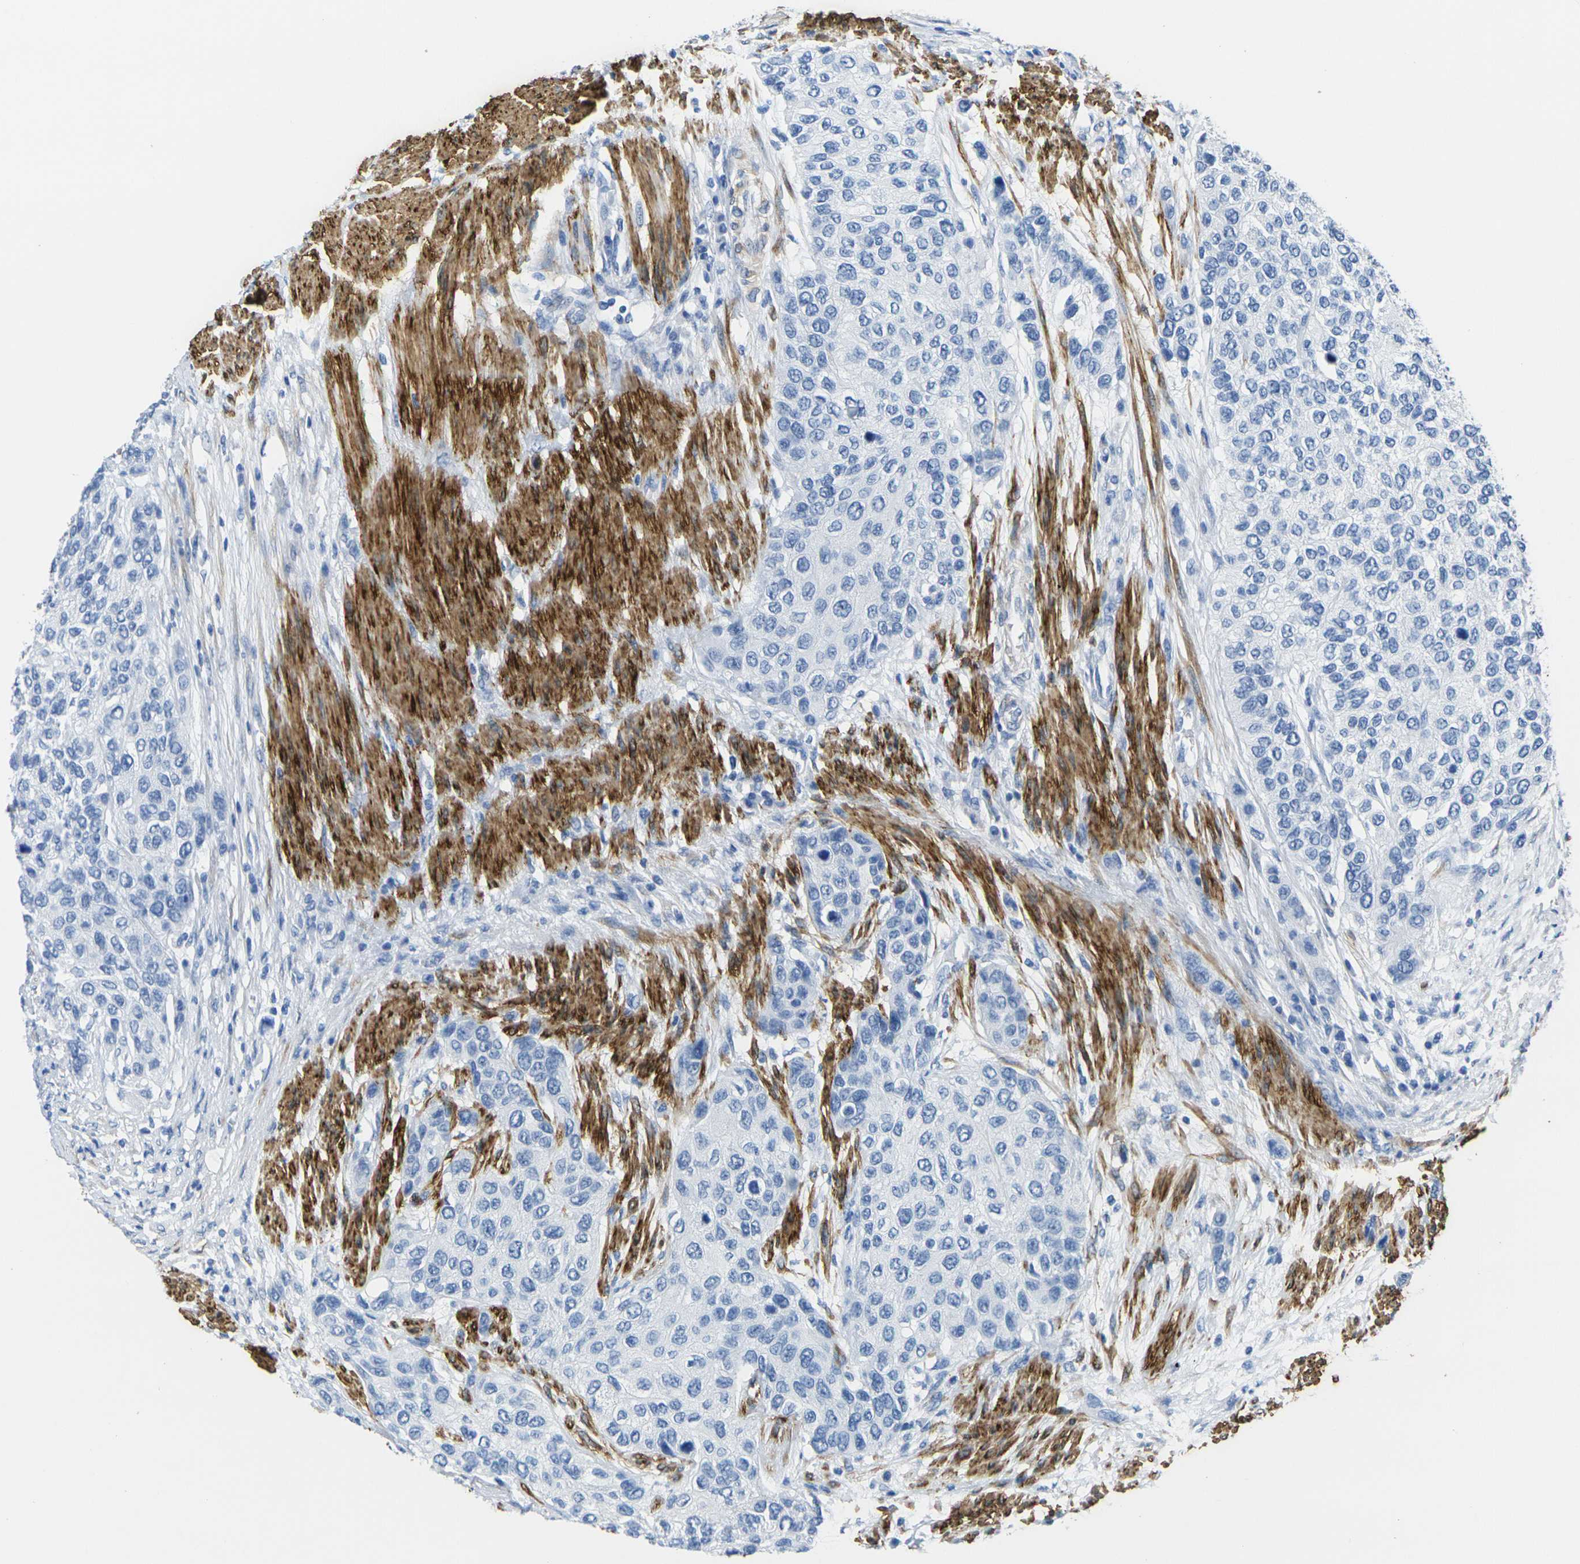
{"staining": {"intensity": "negative", "quantity": "none", "location": "none"}, "tissue": "urothelial cancer", "cell_type": "Tumor cells", "image_type": "cancer", "snomed": [{"axis": "morphology", "description": "Urothelial carcinoma, High grade"}, {"axis": "topography", "description": "Urinary bladder"}], "caption": "Tumor cells show no significant protein staining in high-grade urothelial carcinoma.", "gene": "CNN1", "patient": {"sex": "female", "age": 56}}